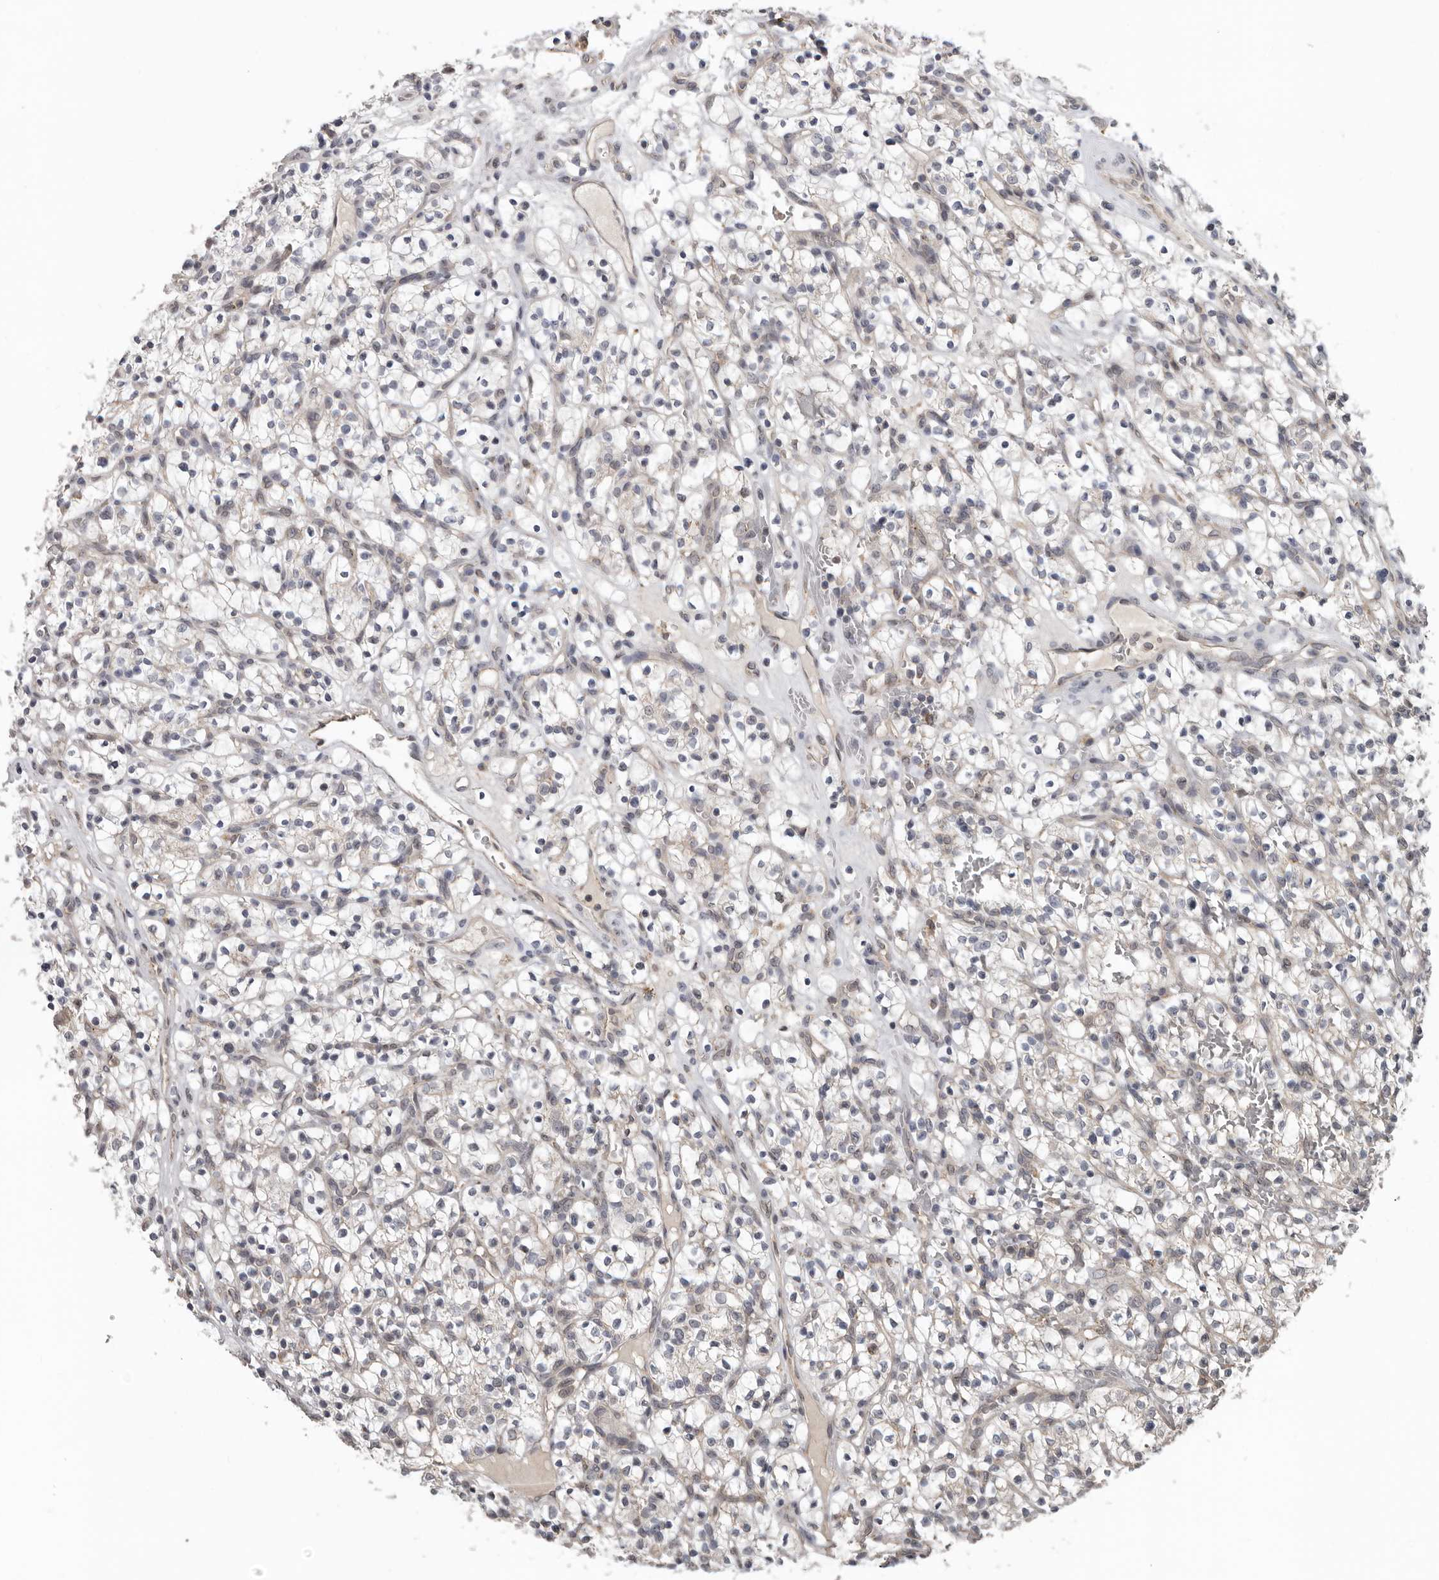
{"staining": {"intensity": "negative", "quantity": "none", "location": "none"}, "tissue": "renal cancer", "cell_type": "Tumor cells", "image_type": "cancer", "snomed": [{"axis": "morphology", "description": "Adenocarcinoma, NOS"}, {"axis": "topography", "description": "Kidney"}], "caption": "This is an immunohistochemistry micrograph of renal cancer. There is no expression in tumor cells.", "gene": "MOGAT2", "patient": {"sex": "female", "age": 57}}